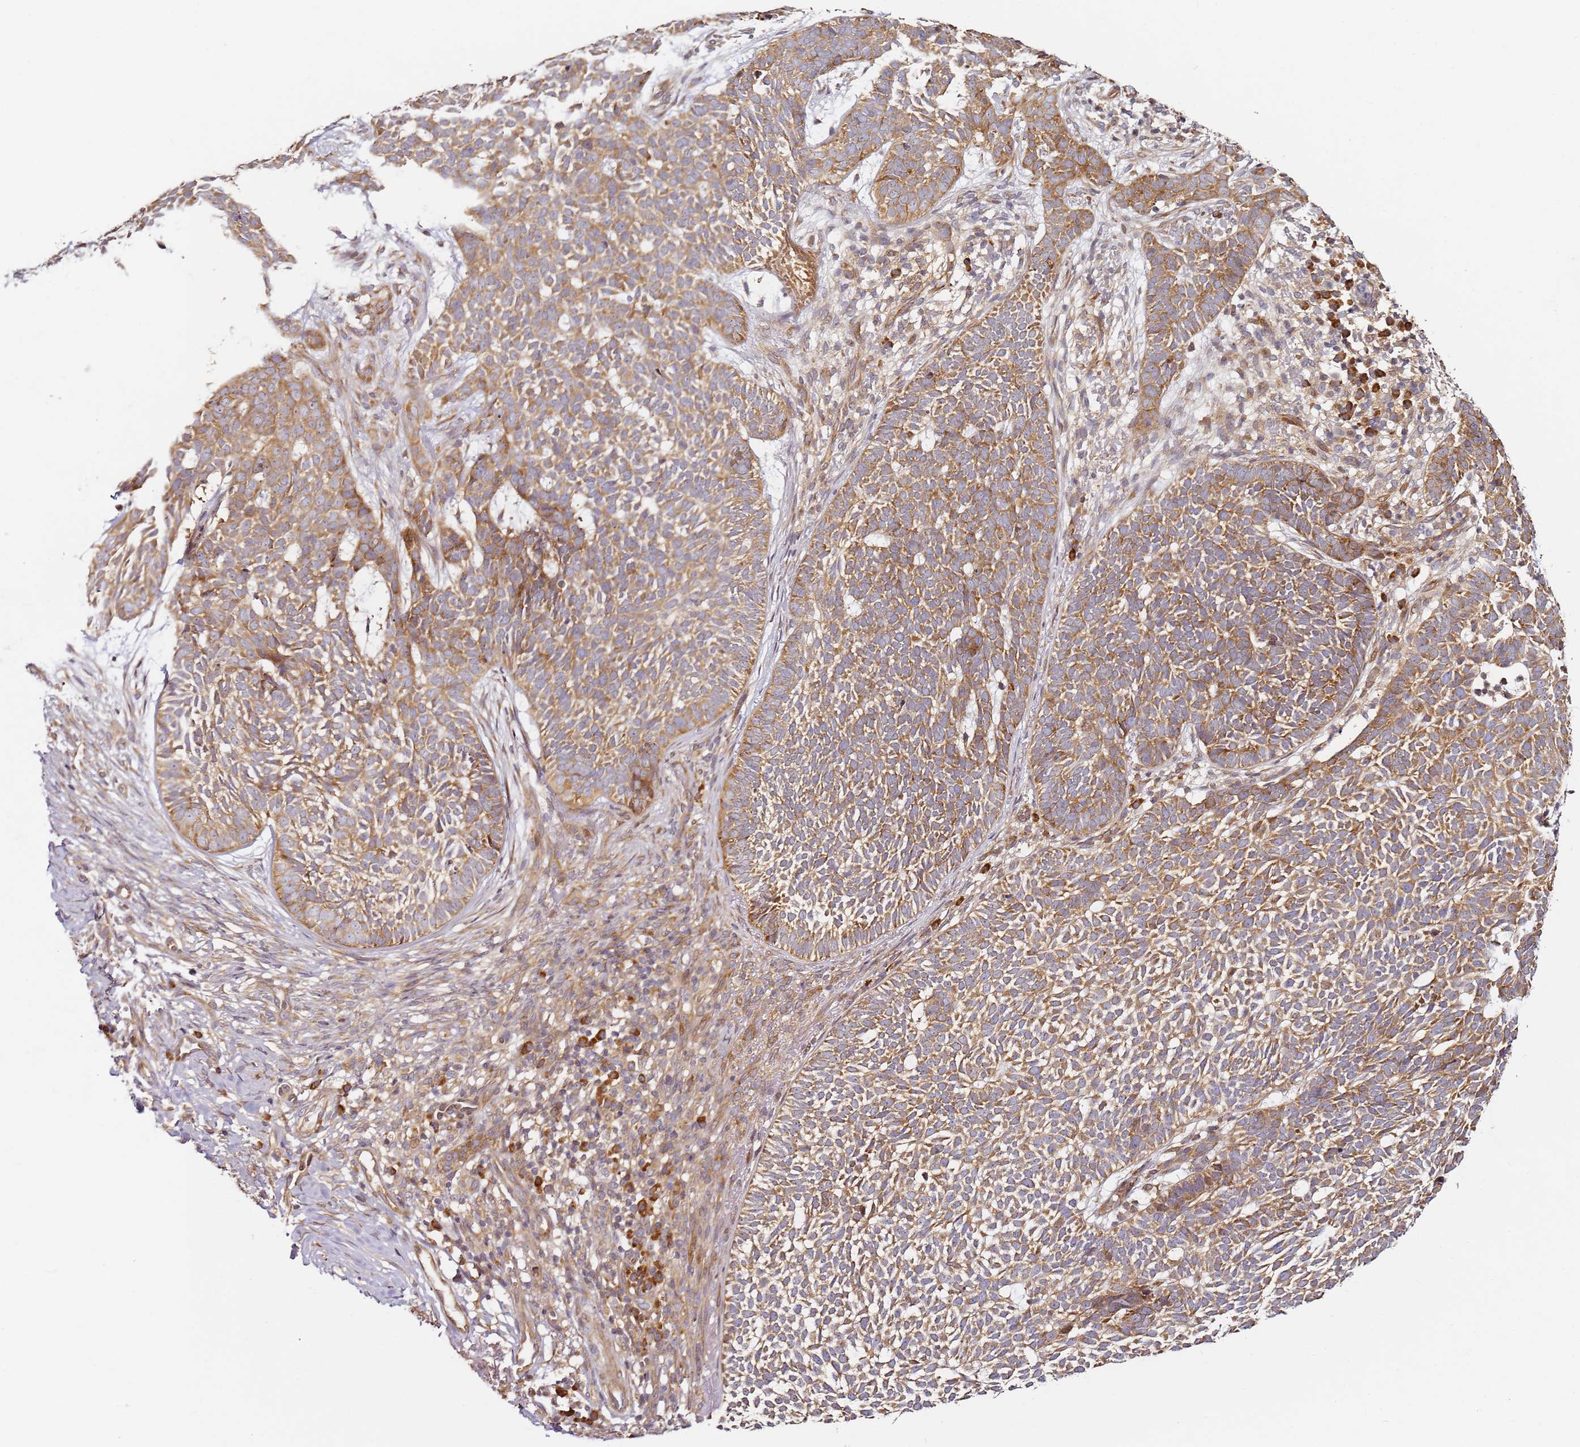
{"staining": {"intensity": "moderate", "quantity": ">75%", "location": "cytoplasmic/membranous"}, "tissue": "skin cancer", "cell_type": "Tumor cells", "image_type": "cancer", "snomed": [{"axis": "morphology", "description": "Basal cell carcinoma"}, {"axis": "topography", "description": "Skin"}], "caption": "Human skin cancer (basal cell carcinoma) stained with a protein marker exhibits moderate staining in tumor cells.", "gene": "RPS3A", "patient": {"sex": "female", "age": 78}}